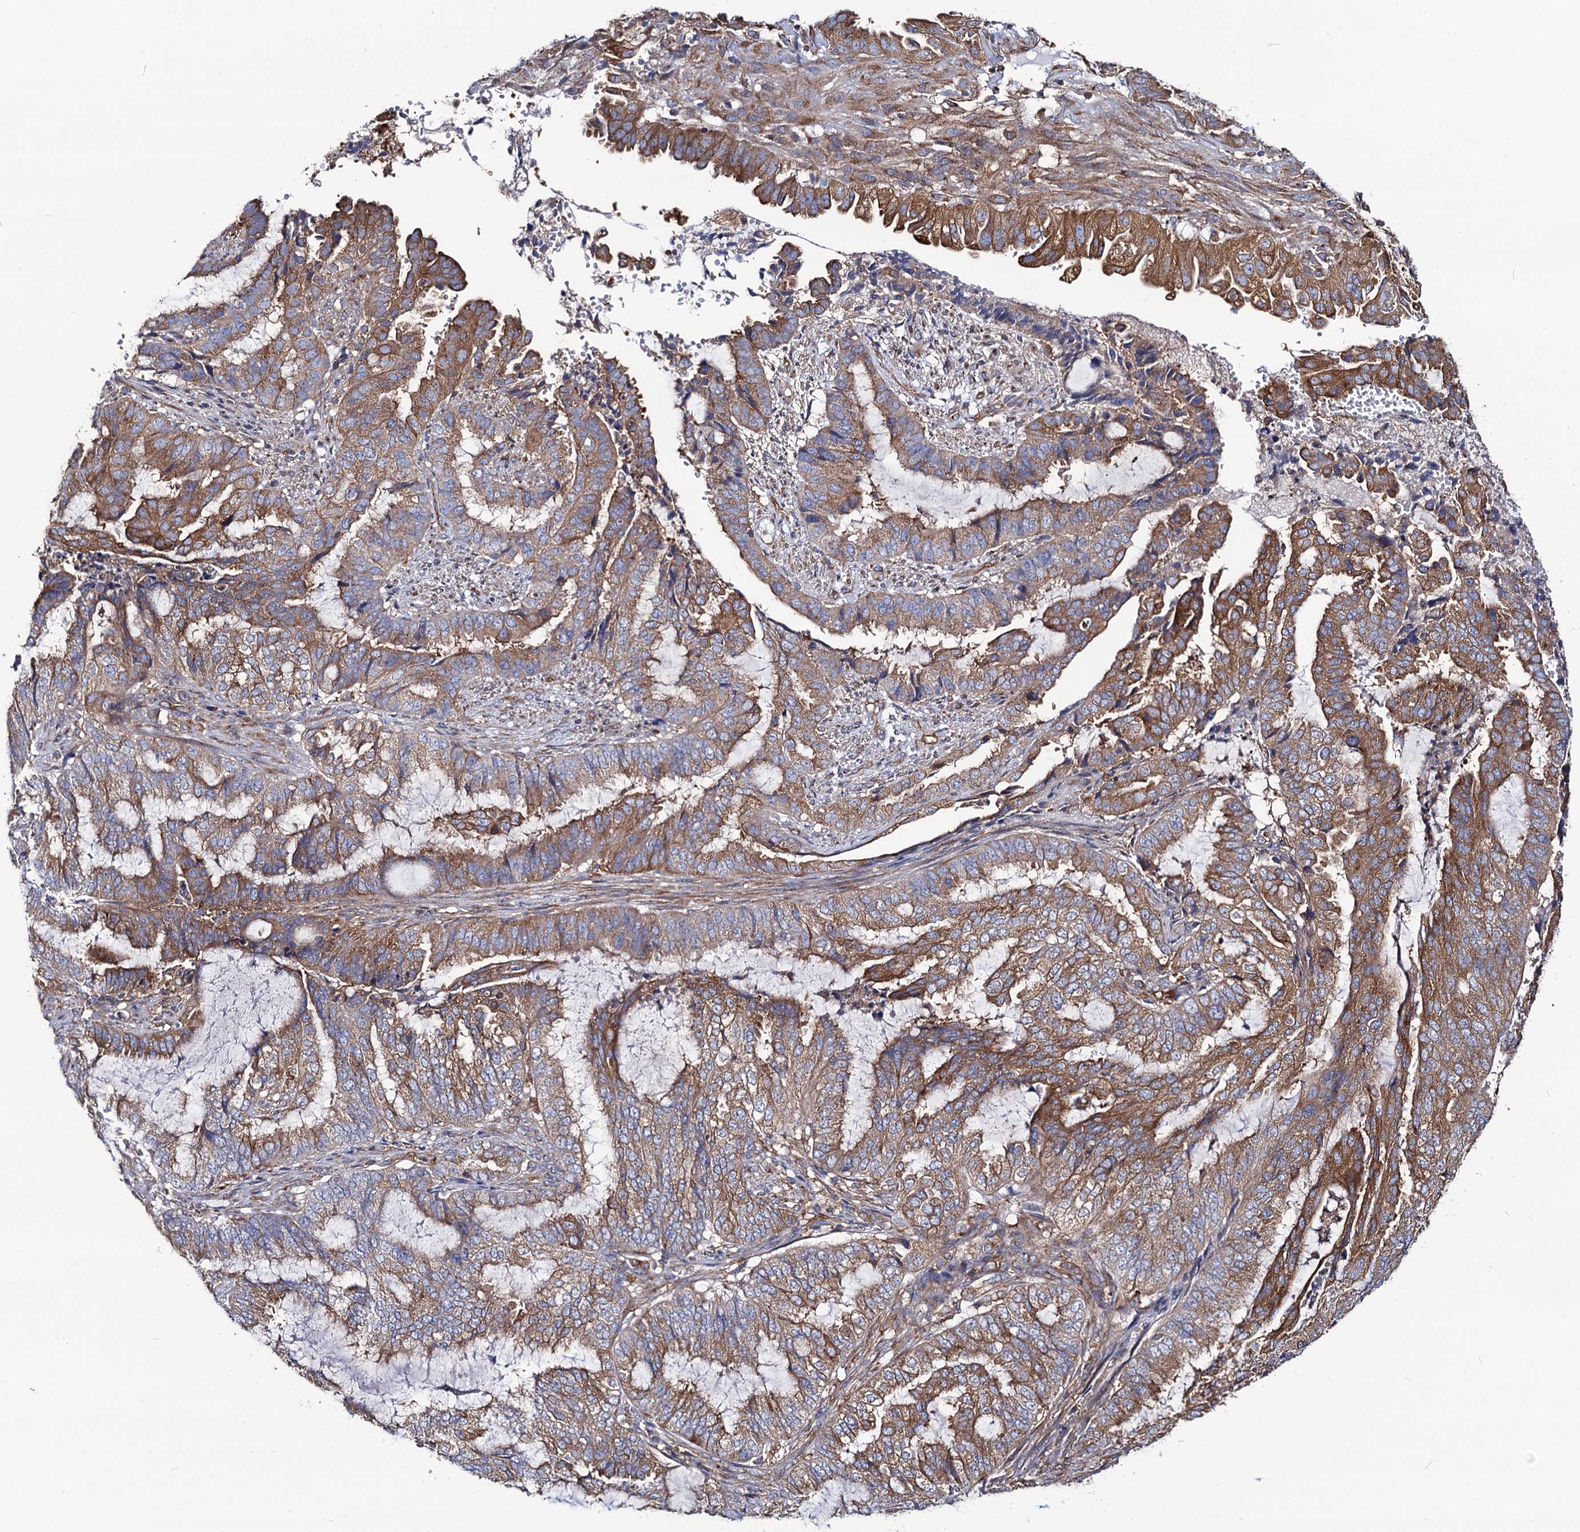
{"staining": {"intensity": "moderate", "quantity": "25%-75%", "location": "cytoplasmic/membranous"}, "tissue": "endometrial cancer", "cell_type": "Tumor cells", "image_type": "cancer", "snomed": [{"axis": "morphology", "description": "Adenocarcinoma, NOS"}, {"axis": "topography", "description": "Endometrium"}], "caption": "Human endometrial cancer stained for a protein (brown) demonstrates moderate cytoplasmic/membranous positive staining in about 25%-75% of tumor cells.", "gene": "DYDC1", "patient": {"sex": "female", "age": 51}}